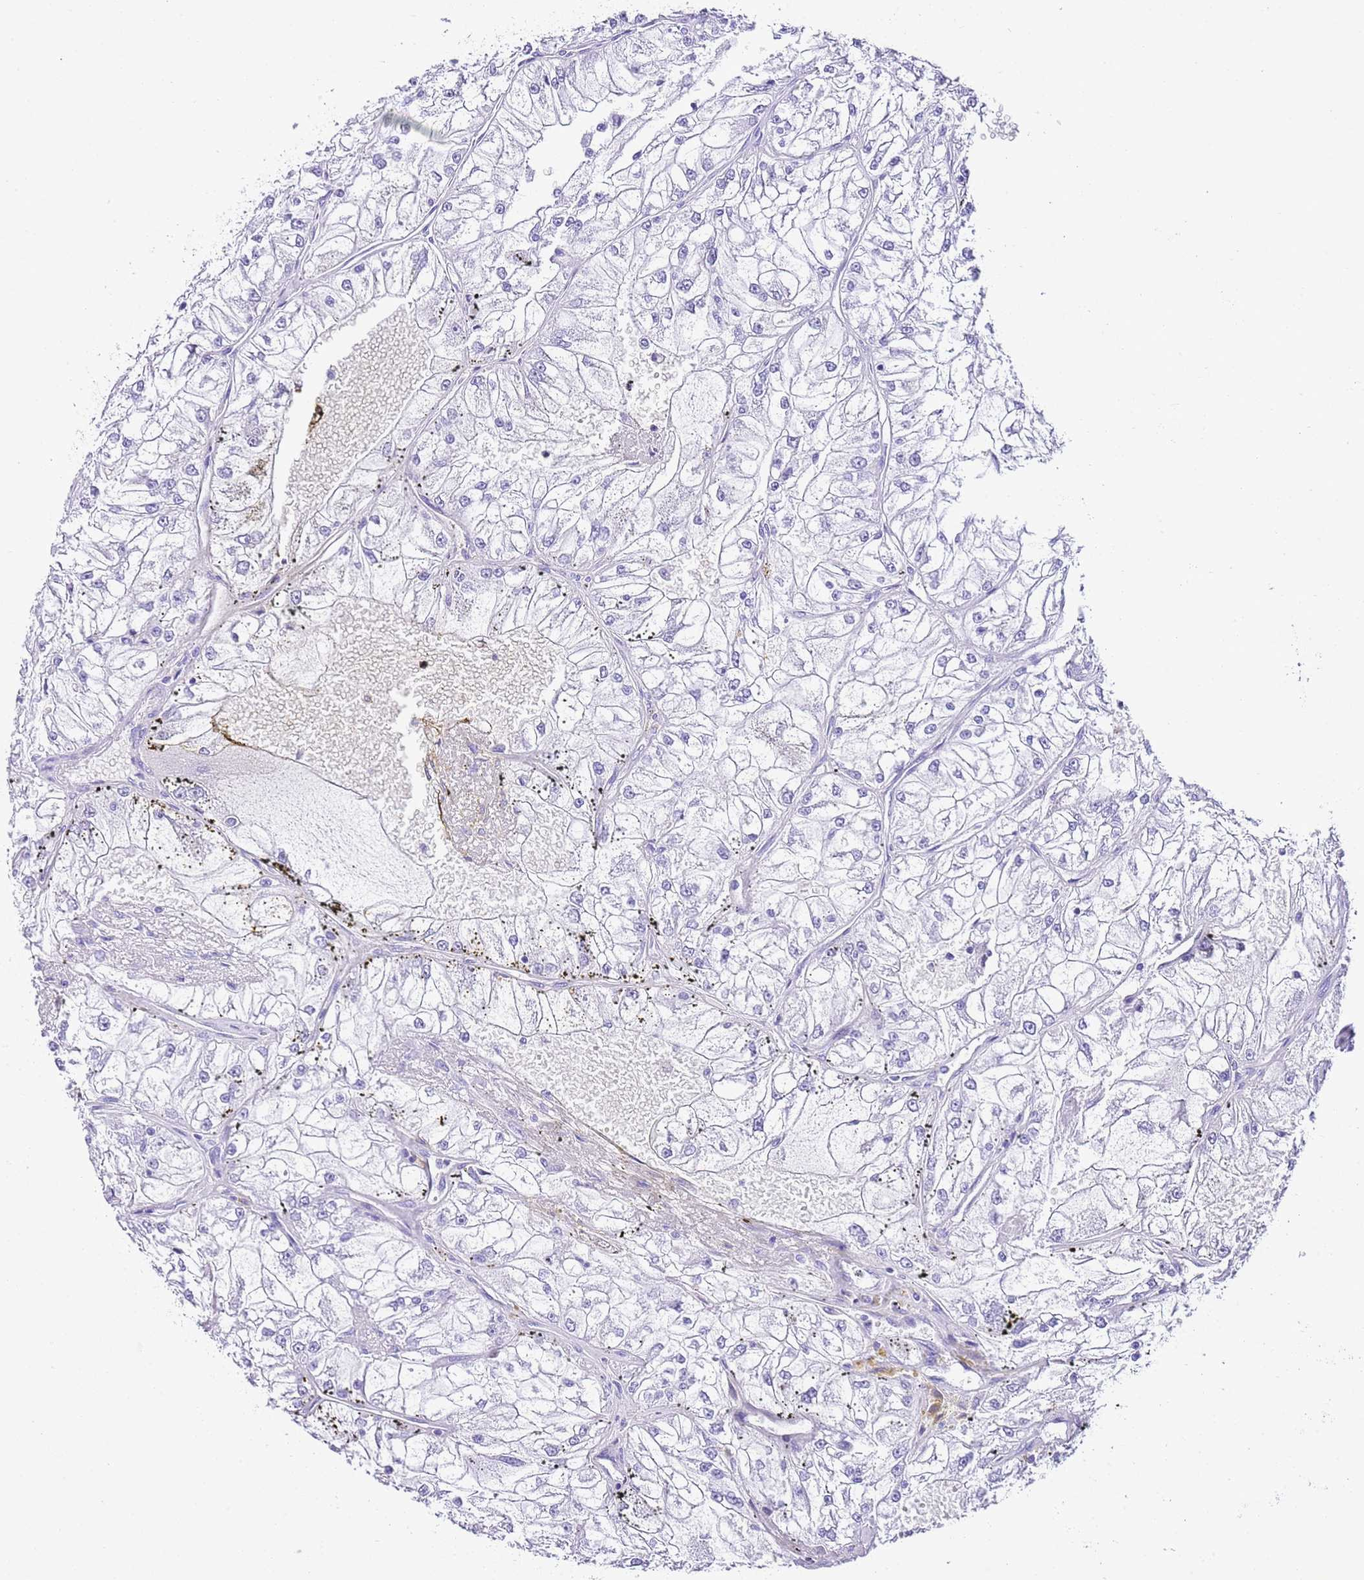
{"staining": {"intensity": "negative", "quantity": "none", "location": "none"}, "tissue": "renal cancer", "cell_type": "Tumor cells", "image_type": "cancer", "snomed": [{"axis": "morphology", "description": "Adenocarcinoma, NOS"}, {"axis": "topography", "description": "Kidney"}], "caption": "This micrograph is of renal cancer stained with immunohistochemistry to label a protein in brown with the nuclei are counter-stained blue. There is no staining in tumor cells. The staining was performed using DAB (3,3'-diaminobenzidine) to visualize the protein expression in brown, while the nuclei were stained in blue with hematoxylin (Magnification: 20x).", "gene": "KCNC1", "patient": {"sex": "female", "age": 72}}